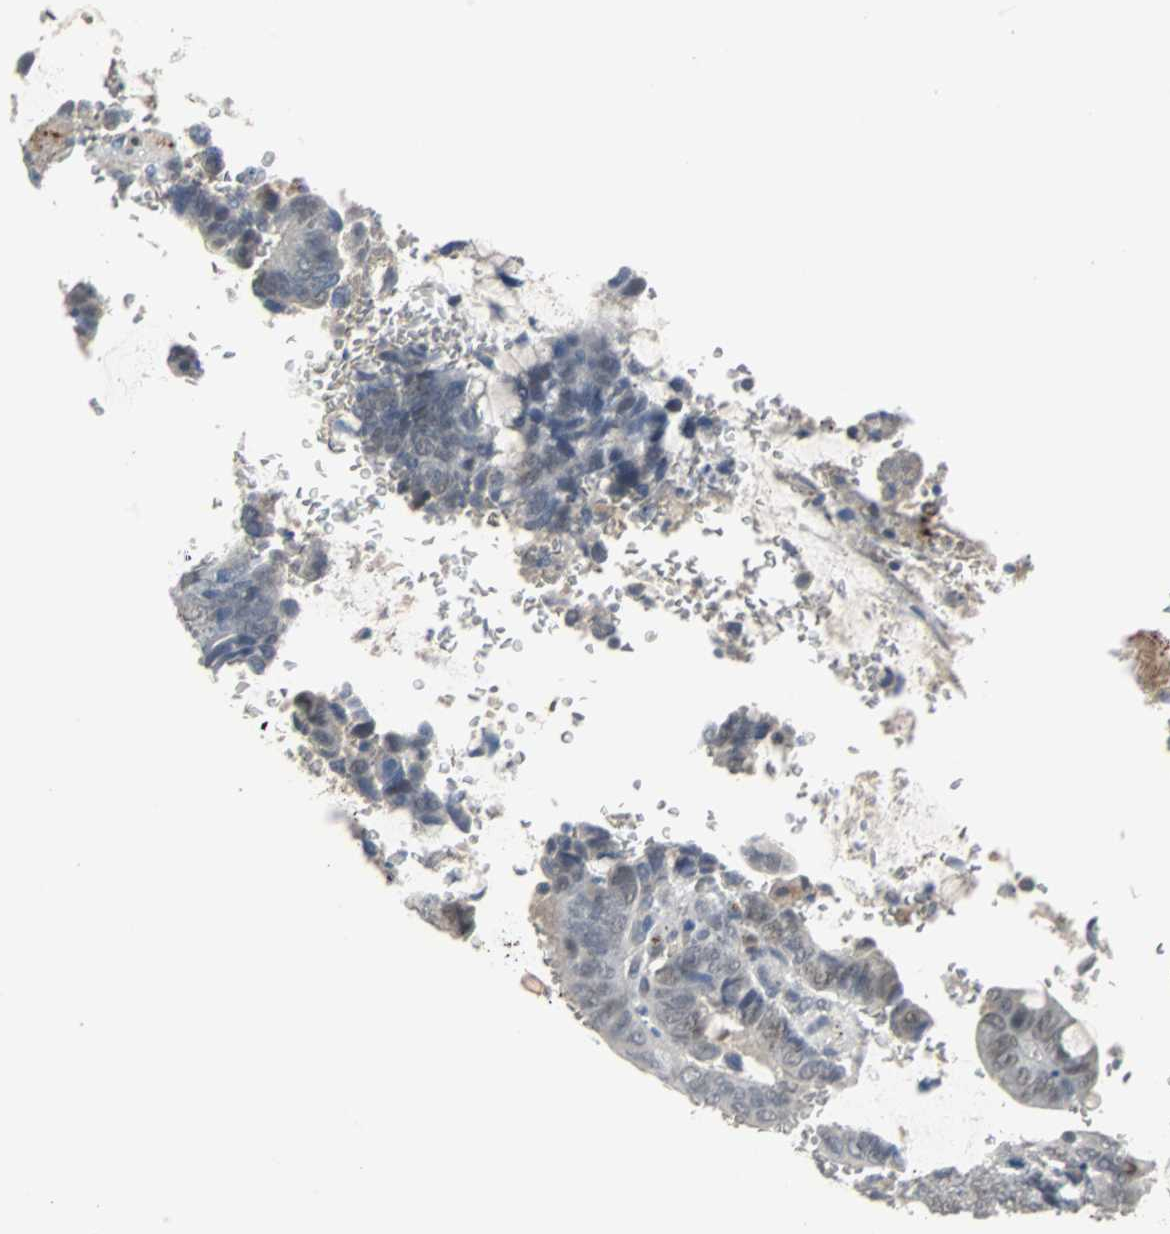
{"staining": {"intensity": "negative", "quantity": "none", "location": "none"}, "tissue": "colorectal cancer", "cell_type": "Tumor cells", "image_type": "cancer", "snomed": [{"axis": "morphology", "description": "Normal tissue, NOS"}, {"axis": "morphology", "description": "Adenocarcinoma, NOS"}, {"axis": "topography", "description": "Rectum"}, {"axis": "topography", "description": "Peripheral nerve tissue"}], "caption": "Tumor cells are negative for brown protein staining in colorectal cancer (adenocarcinoma). (DAB IHC, high magnification).", "gene": "HLX", "patient": {"sex": "male", "age": 92}}